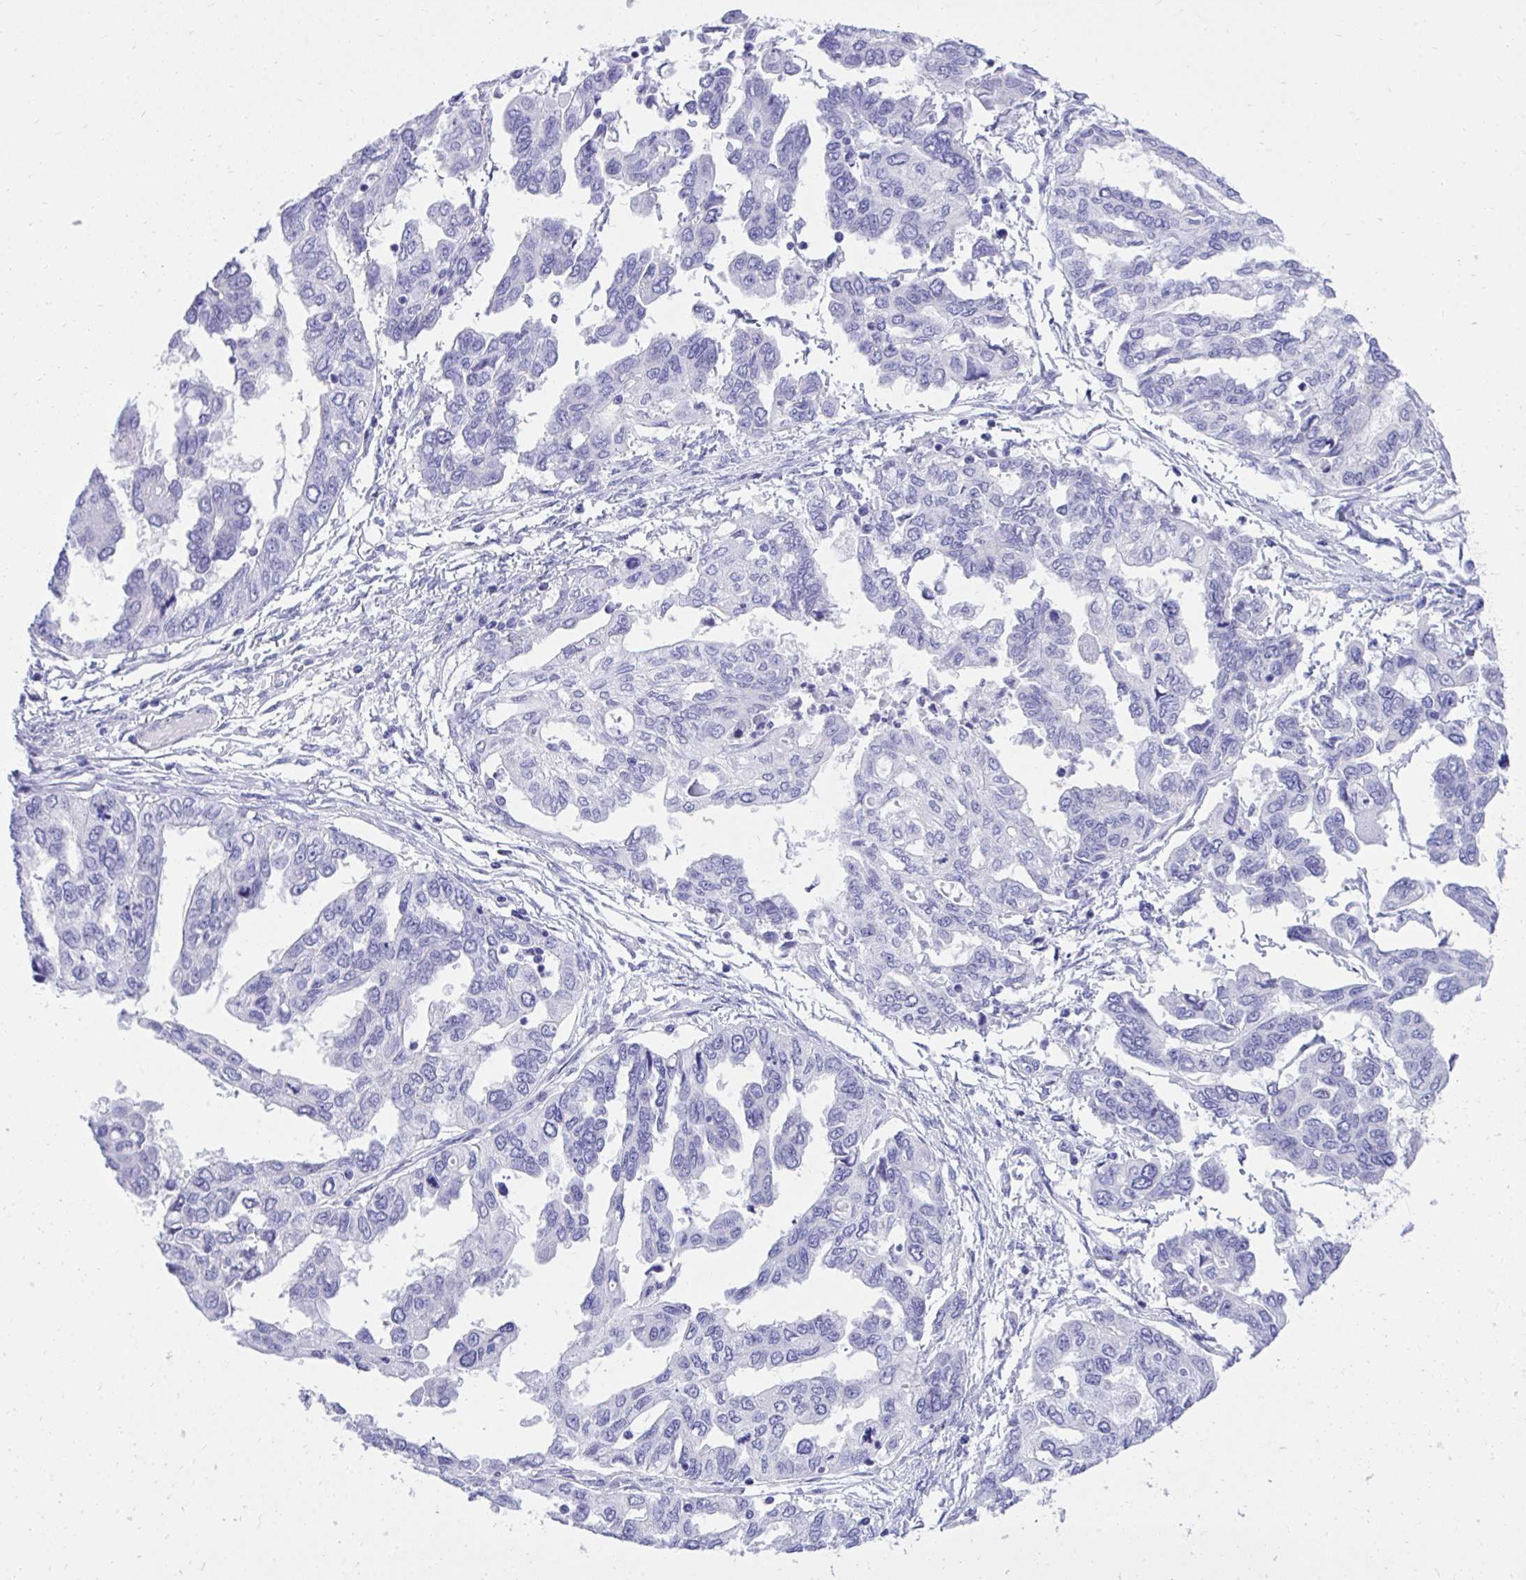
{"staining": {"intensity": "negative", "quantity": "none", "location": "none"}, "tissue": "ovarian cancer", "cell_type": "Tumor cells", "image_type": "cancer", "snomed": [{"axis": "morphology", "description": "Cystadenocarcinoma, serous, NOS"}, {"axis": "topography", "description": "Ovary"}], "caption": "Human ovarian cancer (serous cystadenocarcinoma) stained for a protein using immunohistochemistry (IHC) displays no staining in tumor cells.", "gene": "KCNN4", "patient": {"sex": "female", "age": 53}}